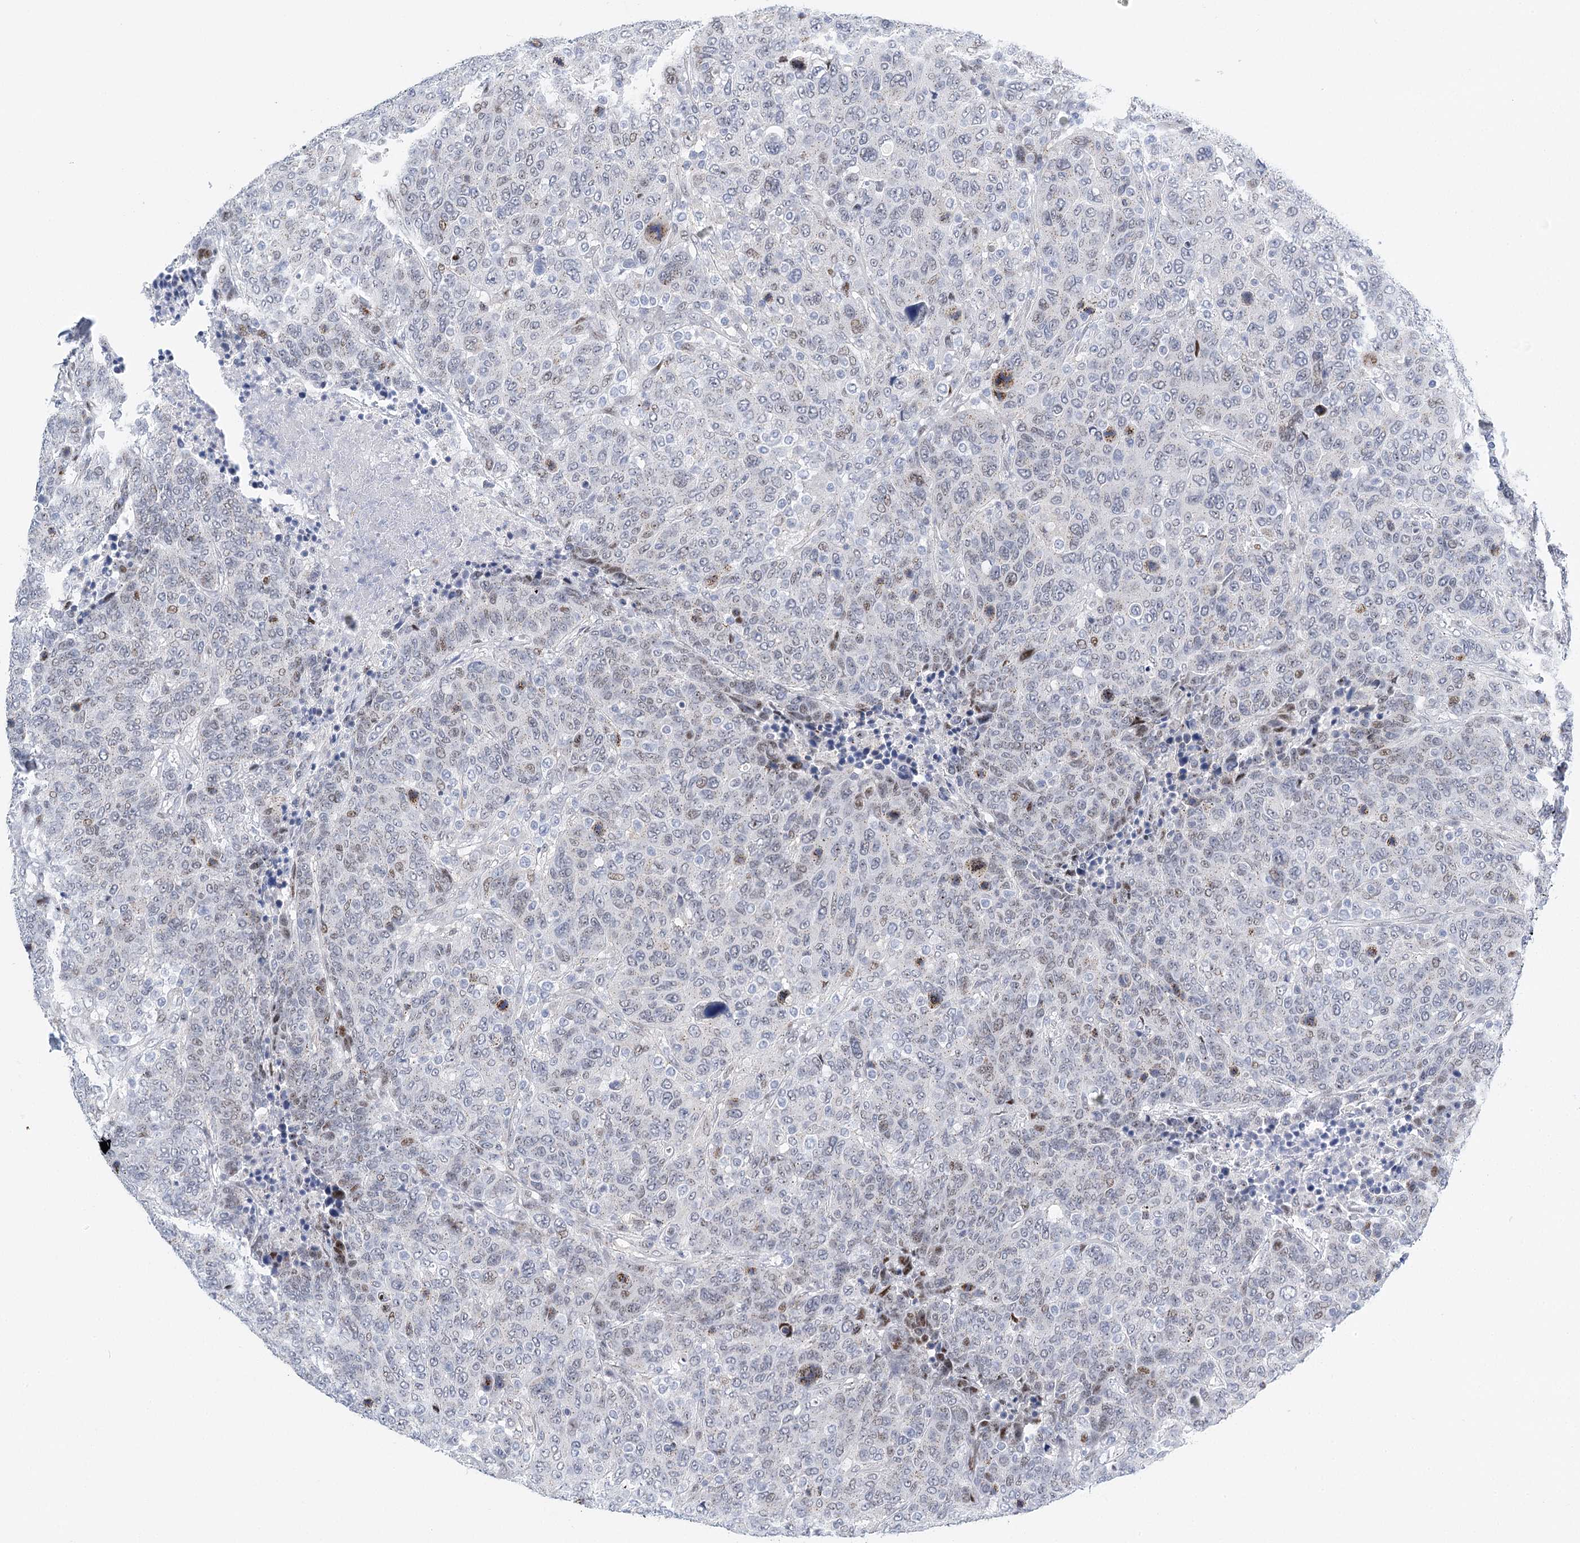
{"staining": {"intensity": "weak", "quantity": "<25%", "location": "nuclear"}, "tissue": "breast cancer", "cell_type": "Tumor cells", "image_type": "cancer", "snomed": [{"axis": "morphology", "description": "Duct carcinoma"}, {"axis": "topography", "description": "Breast"}], "caption": "This is an immunohistochemistry (IHC) histopathology image of human breast invasive ductal carcinoma. There is no positivity in tumor cells.", "gene": "CAMTA1", "patient": {"sex": "female", "age": 37}}